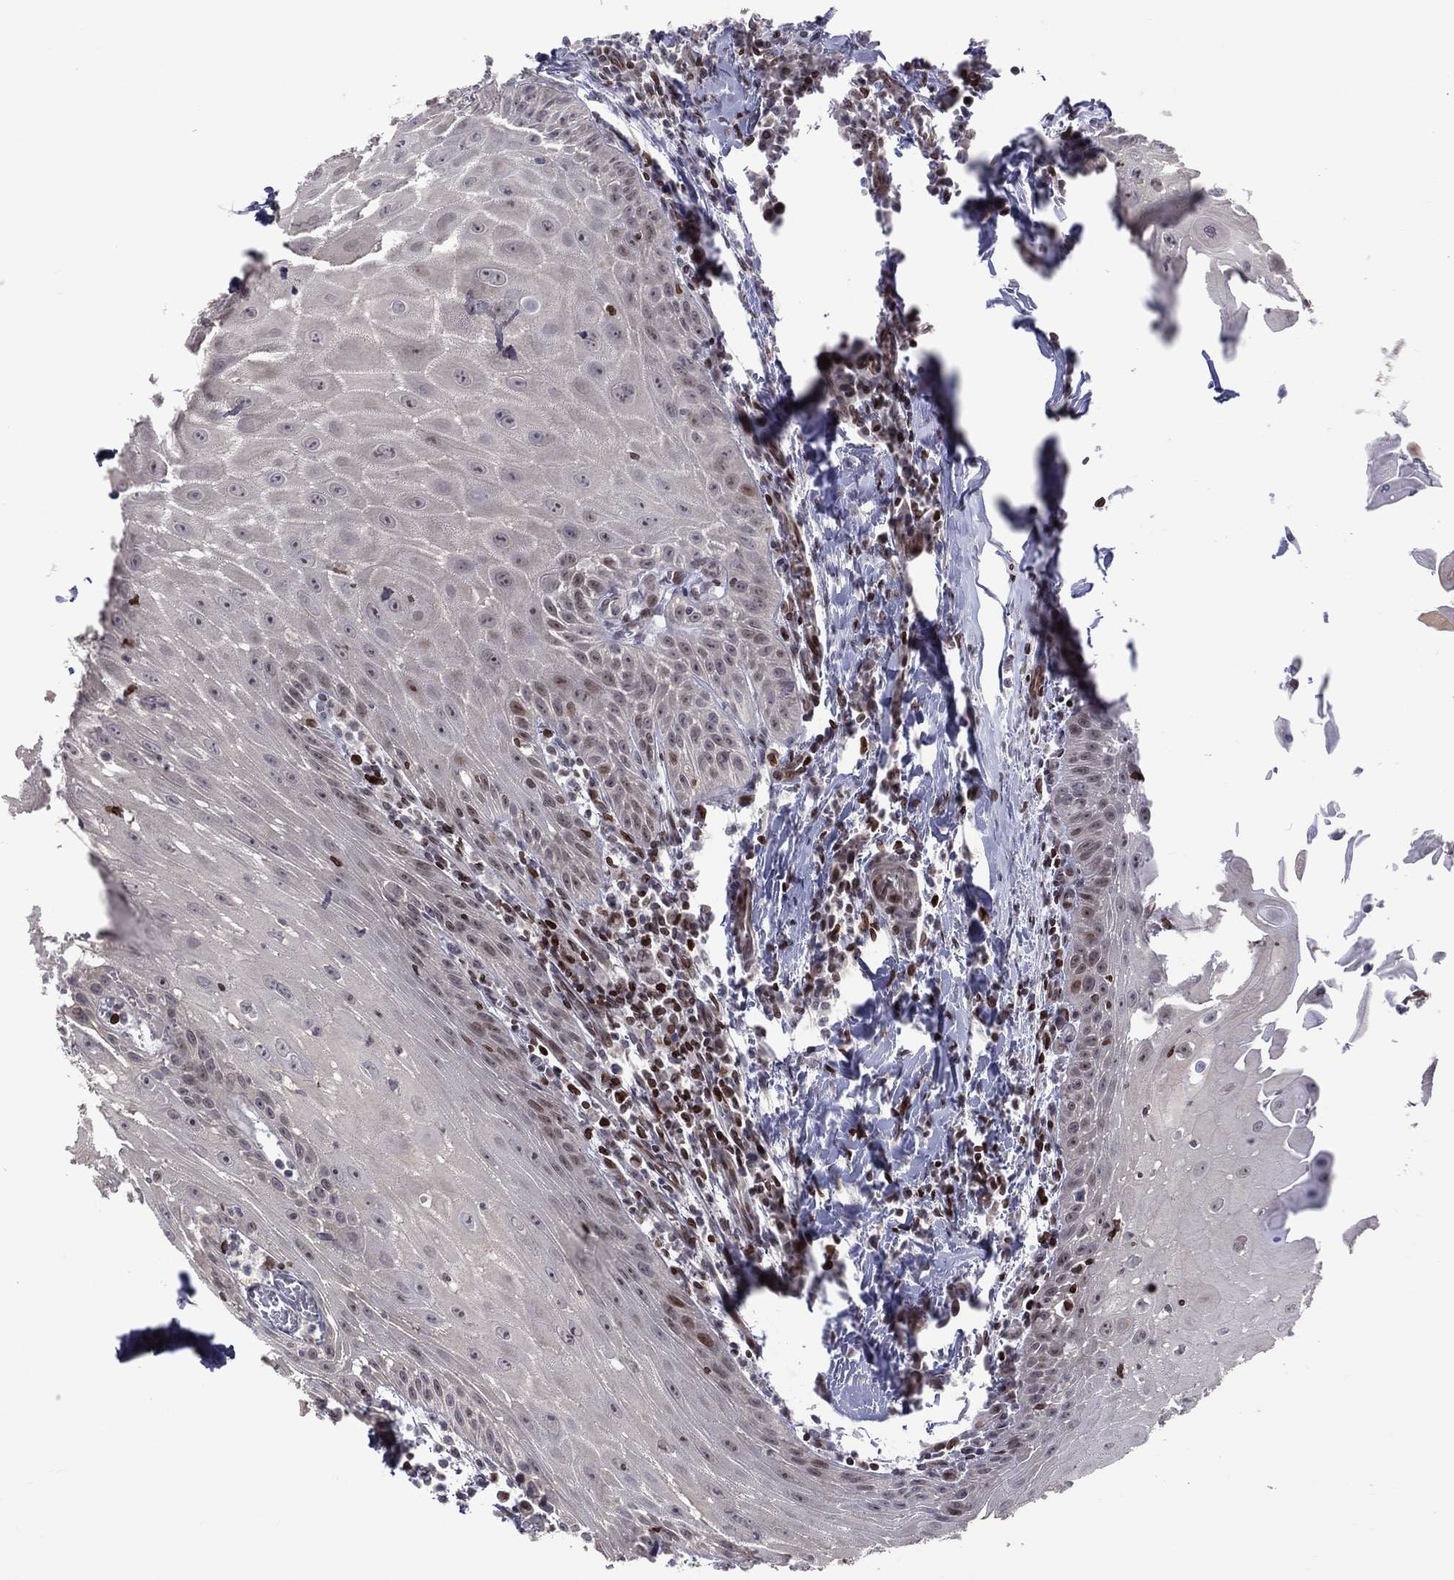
{"staining": {"intensity": "moderate", "quantity": "<25%", "location": "nuclear"}, "tissue": "head and neck cancer", "cell_type": "Tumor cells", "image_type": "cancer", "snomed": [{"axis": "morphology", "description": "Squamous cell carcinoma, NOS"}, {"axis": "topography", "description": "Oral tissue"}, {"axis": "topography", "description": "Head-Neck"}], "caption": "Human head and neck squamous cell carcinoma stained with a protein marker reveals moderate staining in tumor cells.", "gene": "DBF4B", "patient": {"sex": "male", "age": 58}}